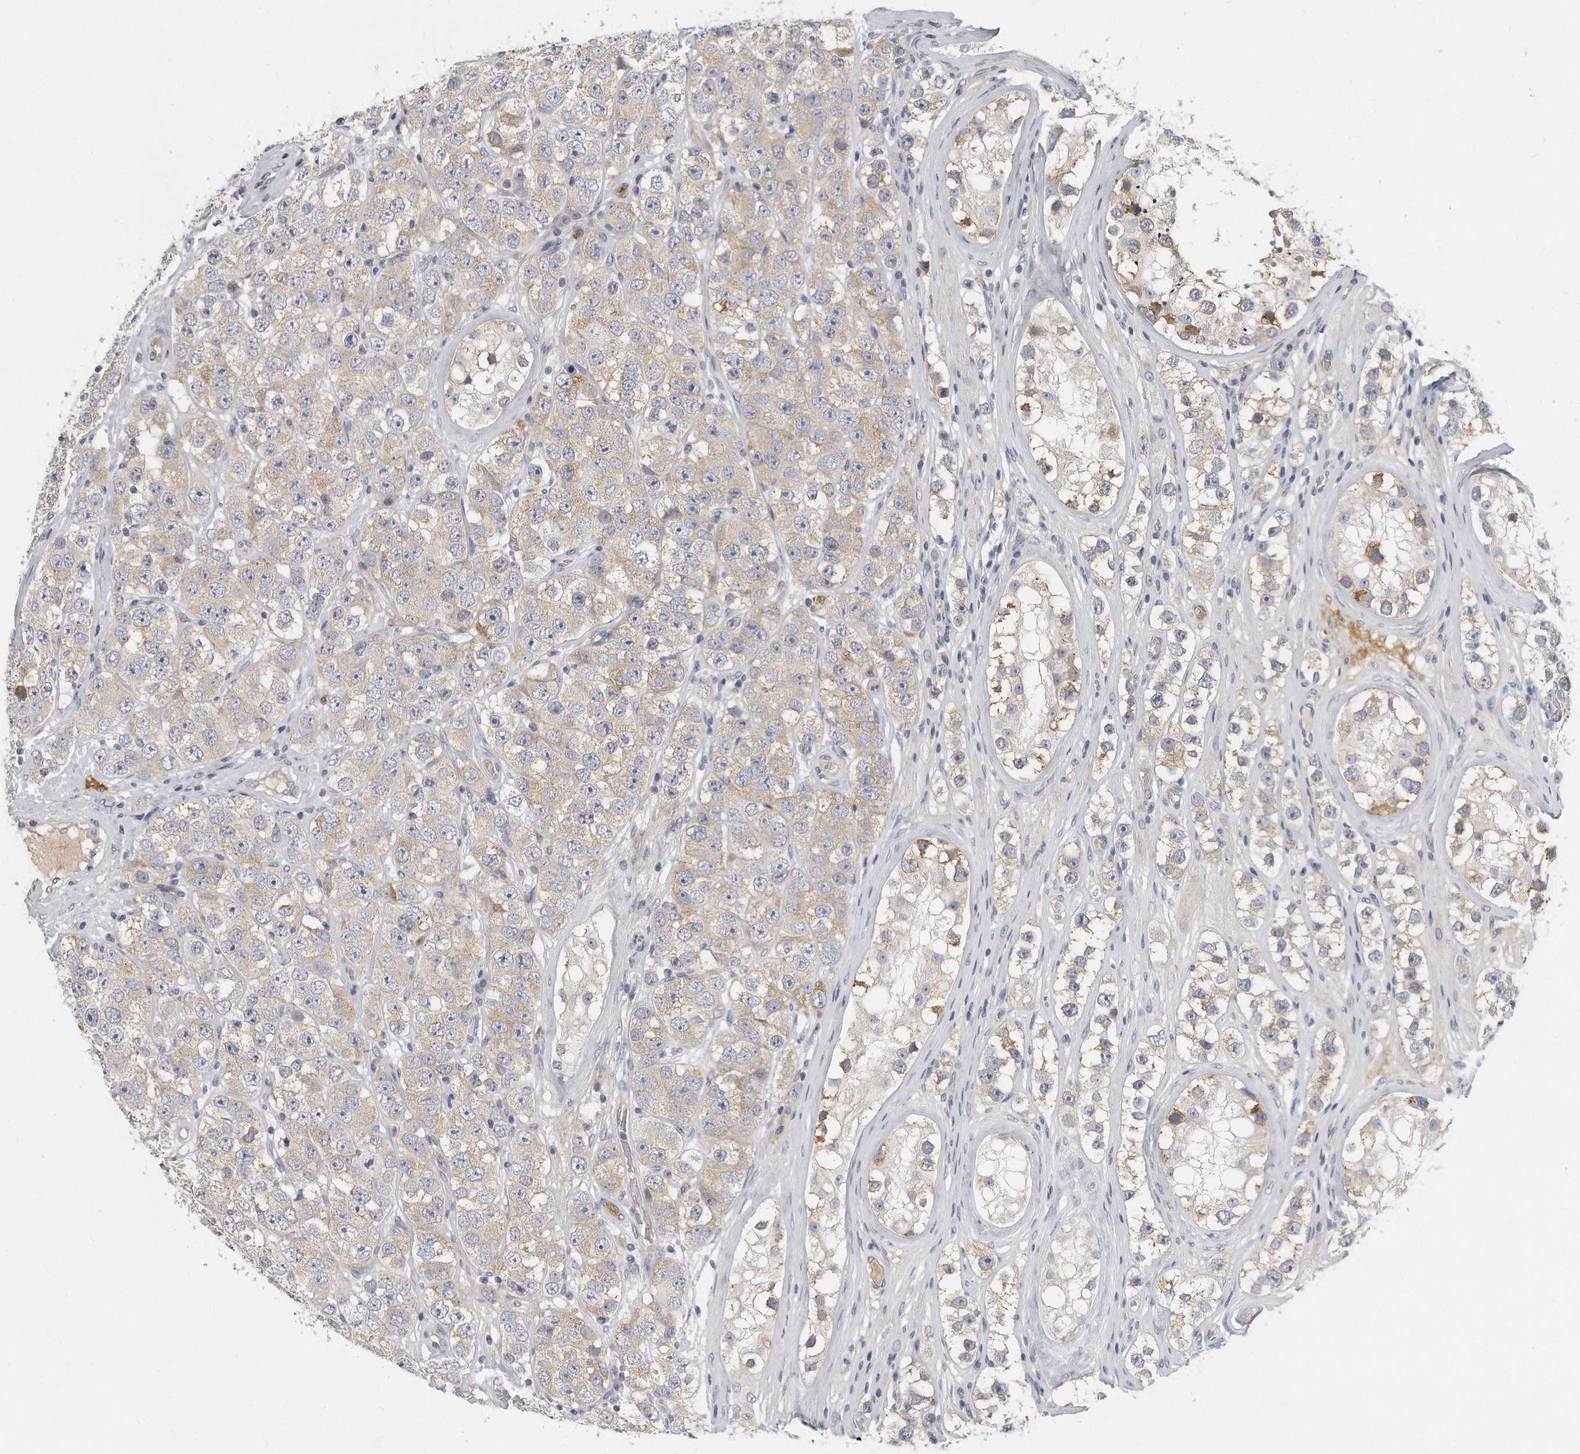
{"staining": {"intensity": "negative", "quantity": "none", "location": "none"}, "tissue": "testis cancer", "cell_type": "Tumor cells", "image_type": "cancer", "snomed": [{"axis": "morphology", "description": "Seminoma, NOS"}, {"axis": "topography", "description": "Testis"}], "caption": "A micrograph of testis seminoma stained for a protein exhibits no brown staining in tumor cells.", "gene": "PLEKHA6", "patient": {"sex": "male", "age": 28}}